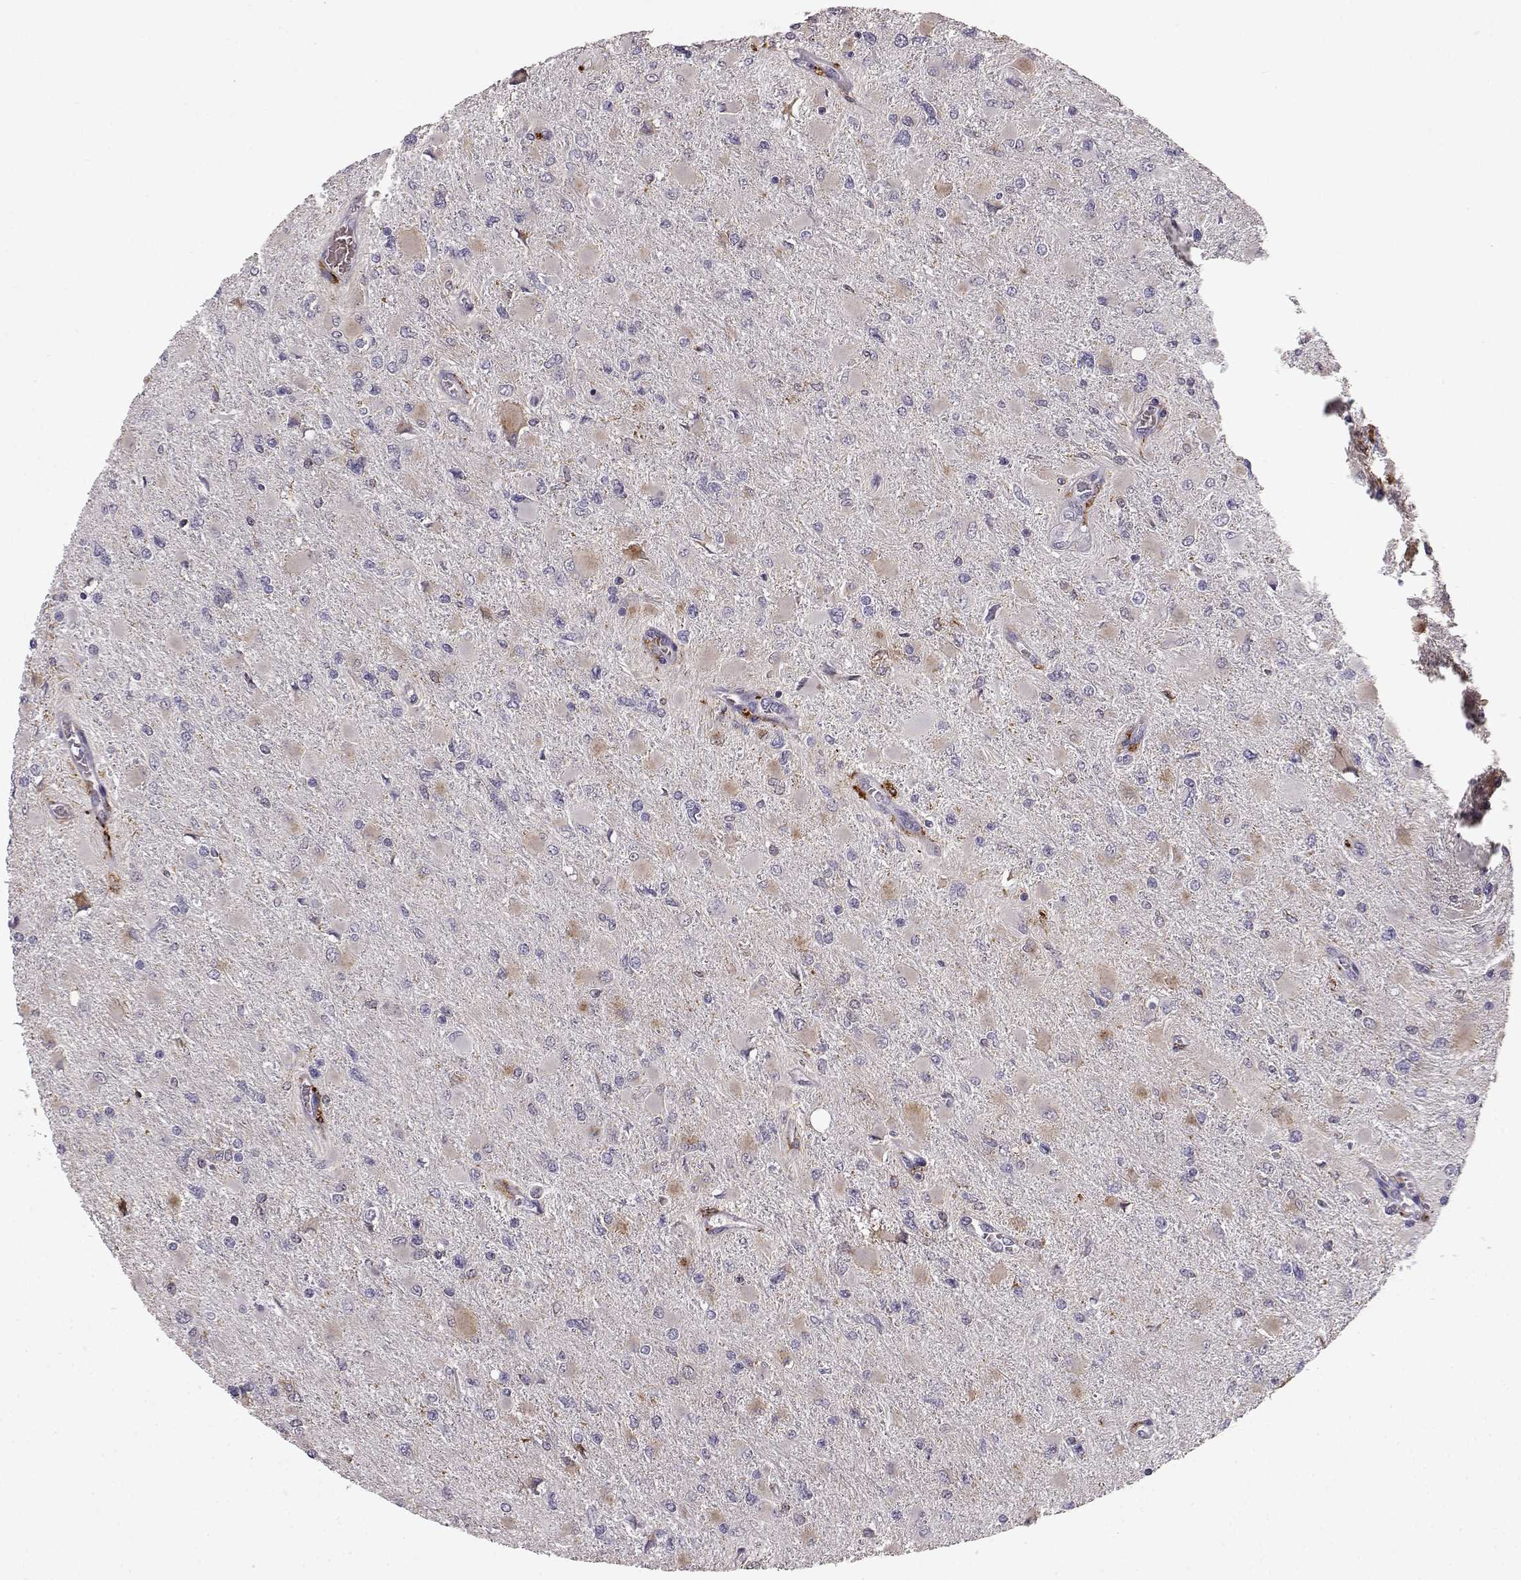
{"staining": {"intensity": "weak", "quantity": "<25%", "location": "cytoplasmic/membranous"}, "tissue": "glioma", "cell_type": "Tumor cells", "image_type": "cancer", "snomed": [{"axis": "morphology", "description": "Glioma, malignant, High grade"}, {"axis": "topography", "description": "Cerebral cortex"}], "caption": "Tumor cells are negative for protein expression in human malignant glioma (high-grade).", "gene": "CCNF", "patient": {"sex": "female", "age": 36}}